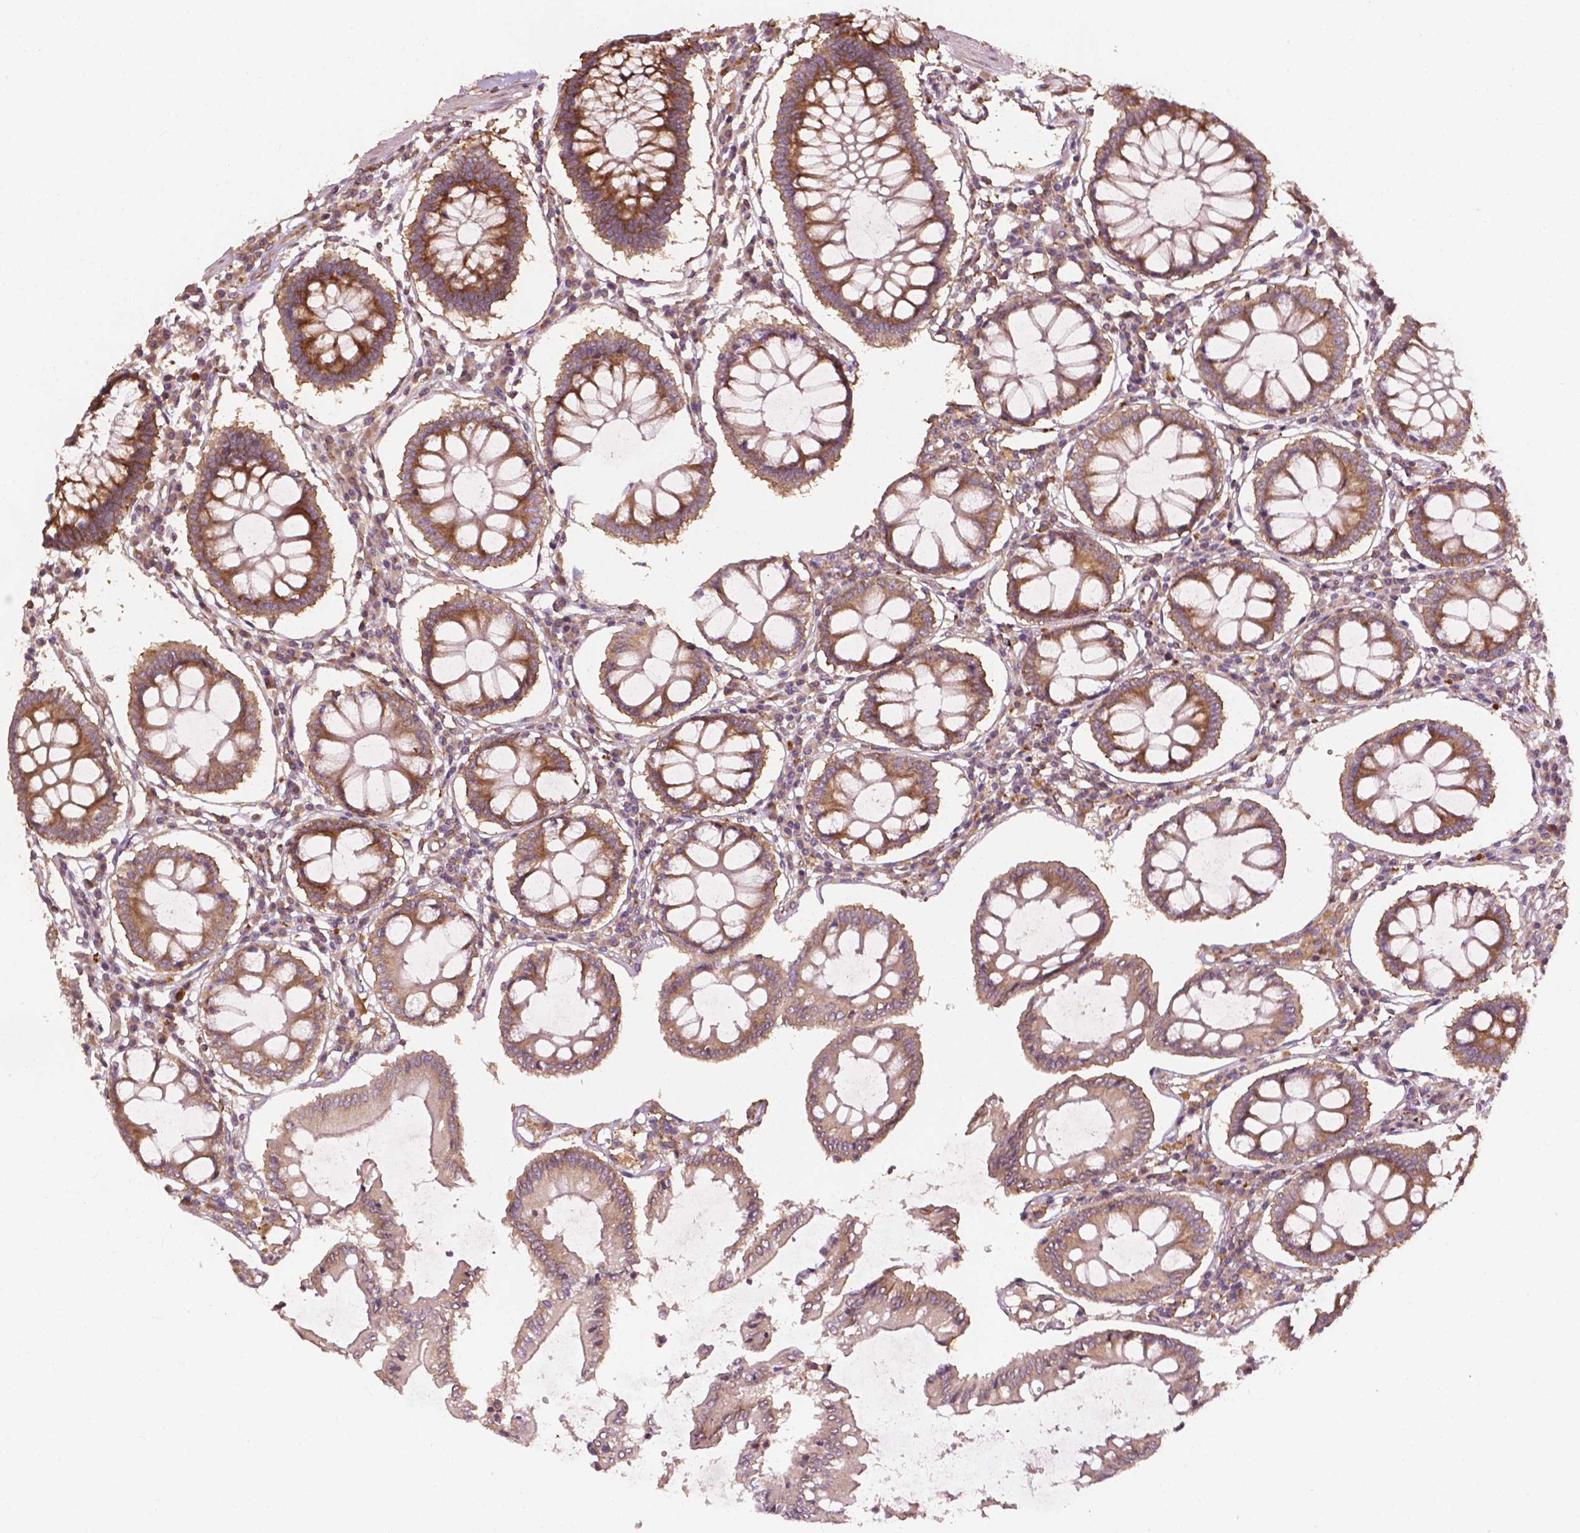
{"staining": {"intensity": "moderate", "quantity": ">75%", "location": "cytoplasmic/membranous"}, "tissue": "colon", "cell_type": "Endothelial cells", "image_type": "normal", "snomed": [{"axis": "morphology", "description": "Normal tissue, NOS"}, {"axis": "morphology", "description": "Adenocarcinoma, NOS"}, {"axis": "topography", "description": "Colon"}], "caption": "The histopathology image shows immunohistochemical staining of normal colon. There is moderate cytoplasmic/membranous expression is present in approximately >75% of endothelial cells.", "gene": "G3BP1", "patient": {"sex": "male", "age": 83}}